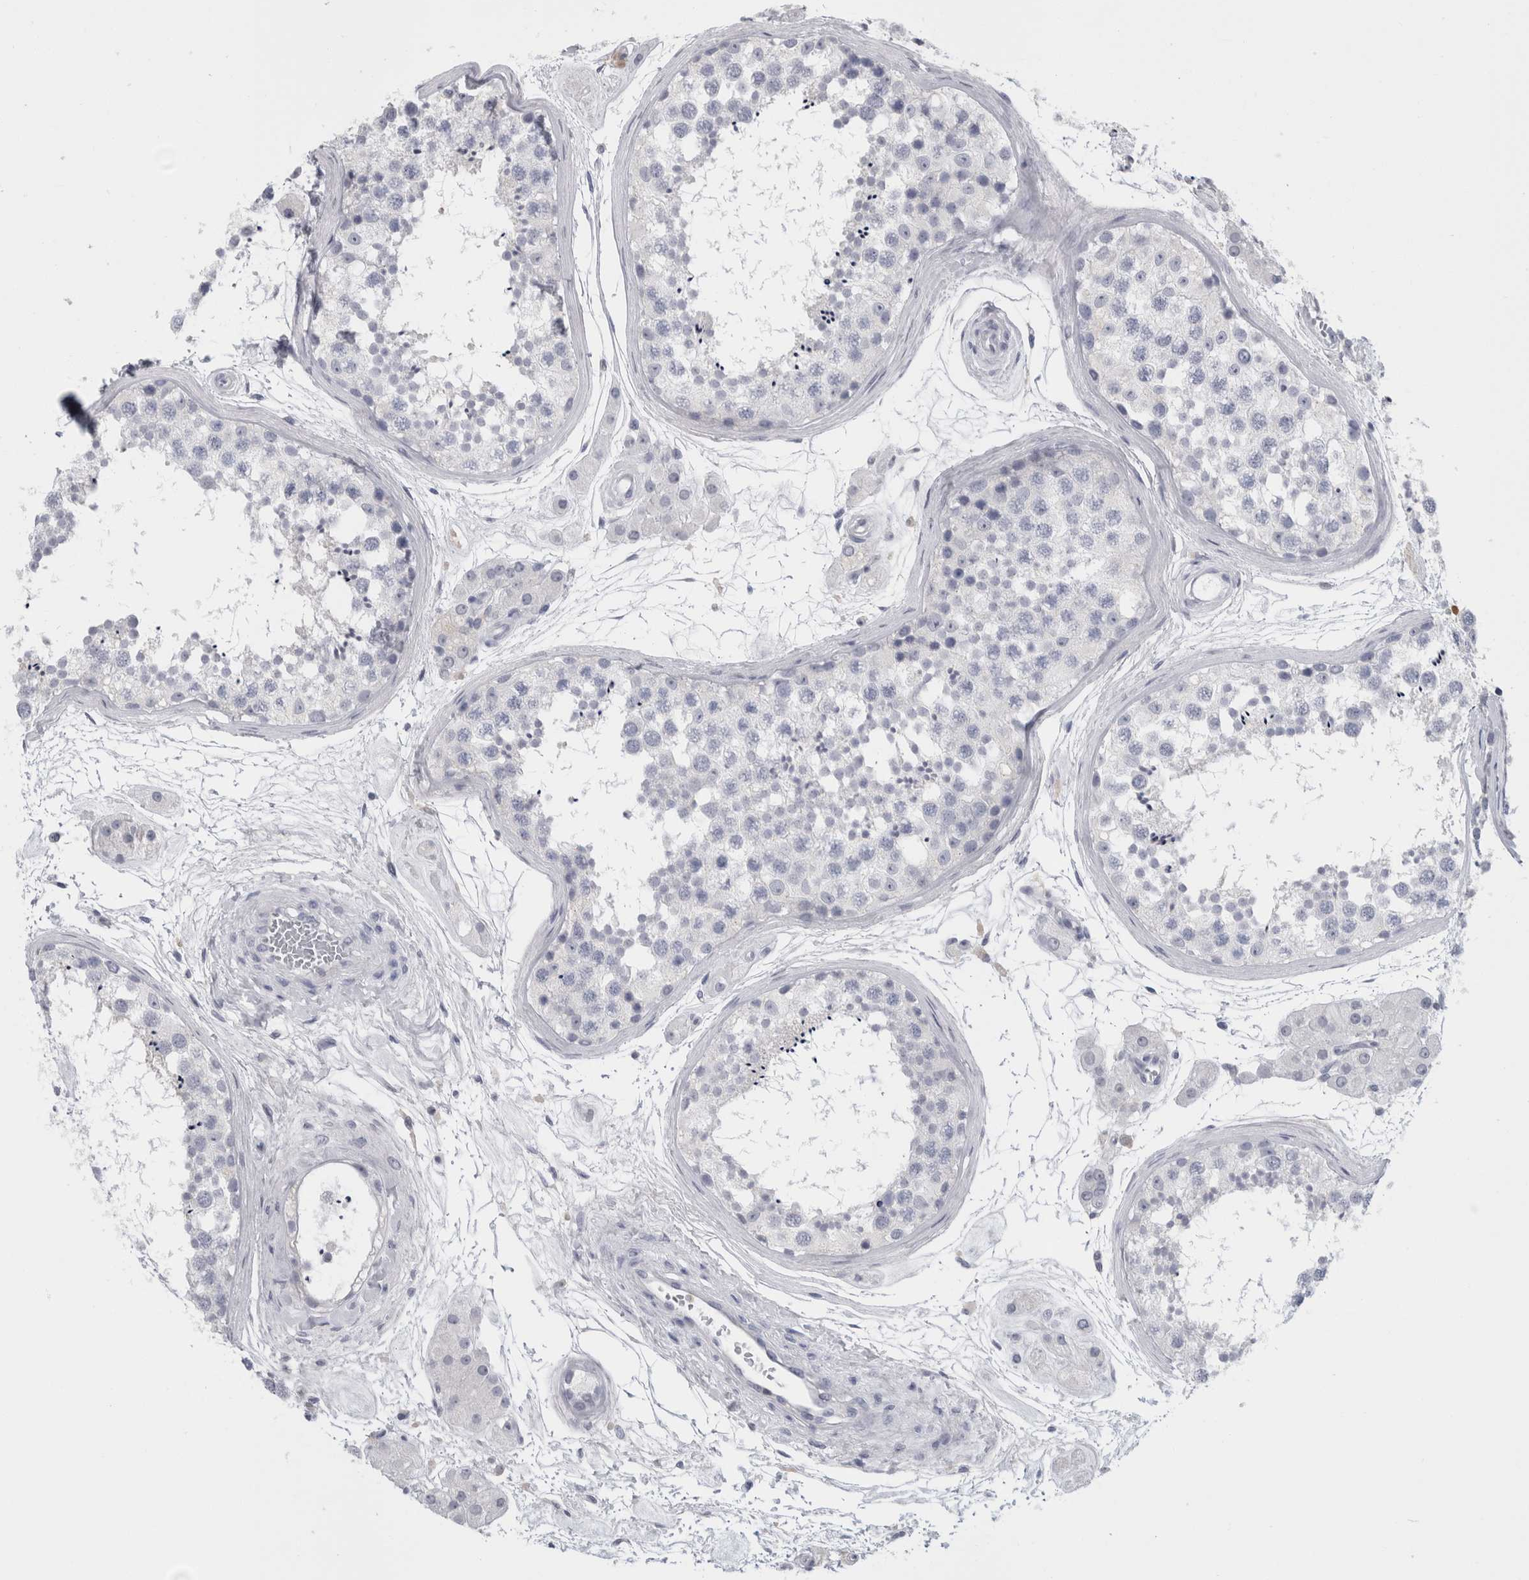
{"staining": {"intensity": "negative", "quantity": "none", "location": "none"}, "tissue": "testis", "cell_type": "Cells in seminiferous ducts", "image_type": "normal", "snomed": [{"axis": "morphology", "description": "Normal tissue, NOS"}, {"axis": "topography", "description": "Testis"}], "caption": "DAB immunohistochemical staining of benign testis reveals no significant staining in cells in seminiferous ducts. (IHC, brightfield microscopy, high magnification).", "gene": "ANKFY1", "patient": {"sex": "male", "age": 56}}